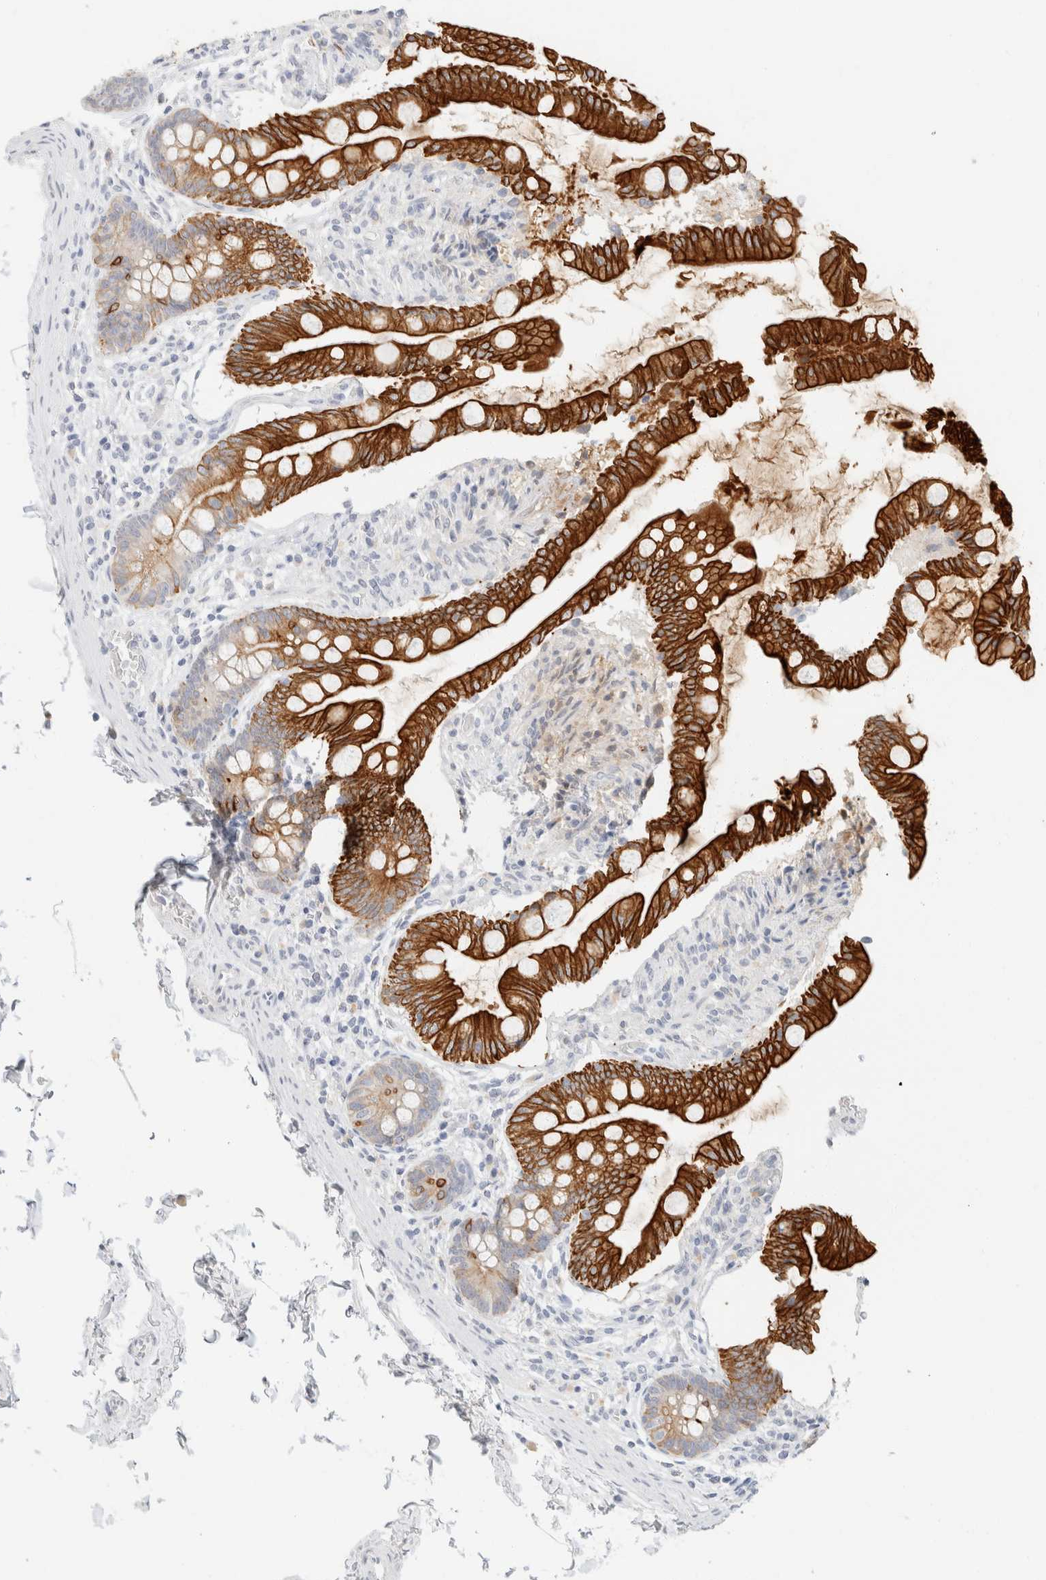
{"staining": {"intensity": "strong", "quantity": ">75%", "location": "cytoplasmic/membranous"}, "tissue": "small intestine", "cell_type": "Glandular cells", "image_type": "normal", "snomed": [{"axis": "morphology", "description": "Normal tissue, NOS"}, {"axis": "topography", "description": "Small intestine"}], "caption": "This is a histology image of immunohistochemistry (IHC) staining of benign small intestine, which shows strong expression in the cytoplasmic/membranous of glandular cells.", "gene": "KRT20", "patient": {"sex": "female", "age": 56}}